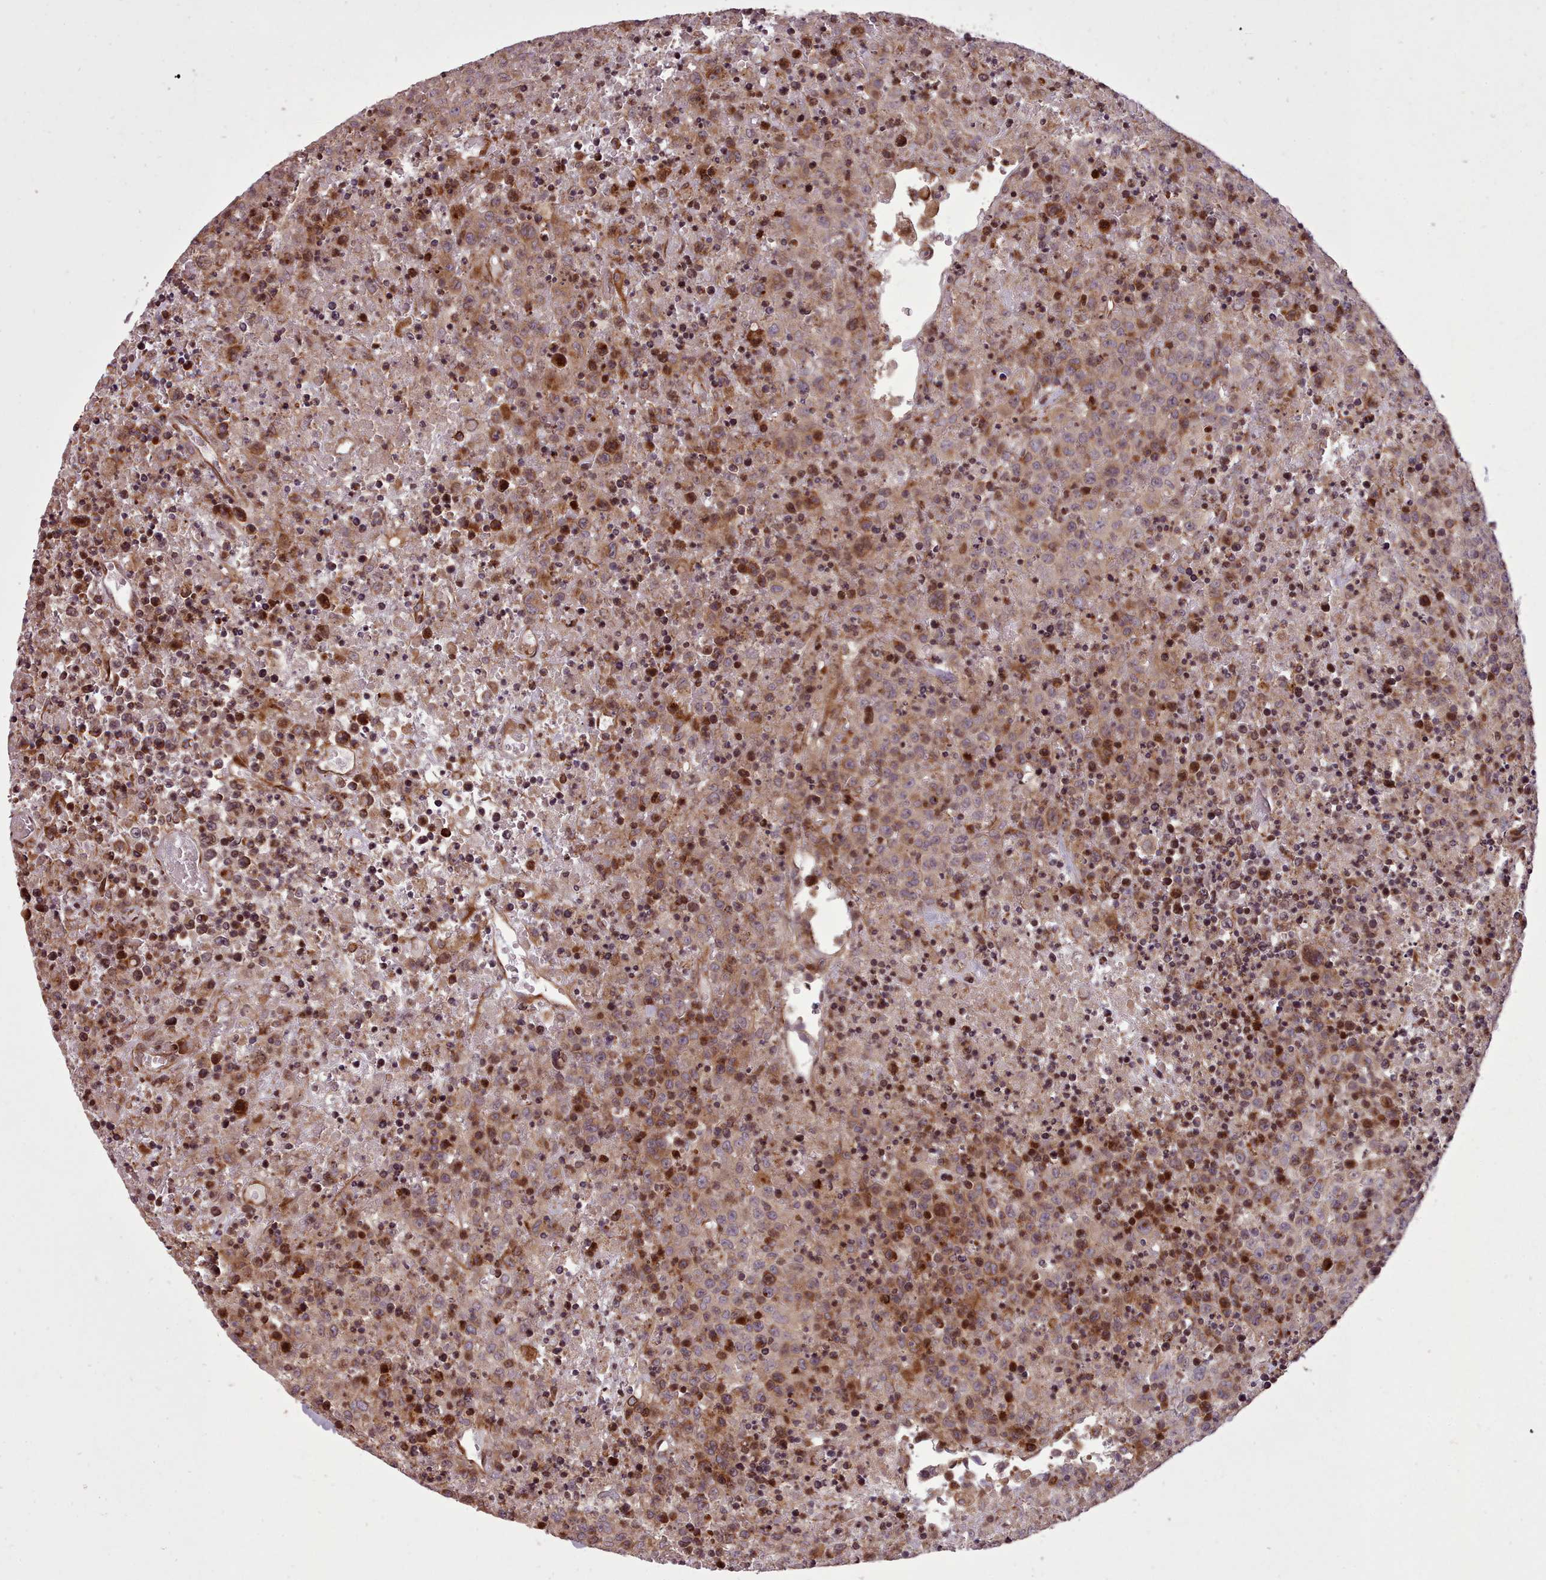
{"staining": {"intensity": "strong", "quantity": "25%-75%", "location": "cytoplasmic/membranous,nuclear"}, "tissue": "lymphoma", "cell_type": "Tumor cells", "image_type": "cancer", "snomed": [{"axis": "morphology", "description": "Malignant lymphoma, non-Hodgkin's type, High grade"}, {"axis": "topography", "description": "Lymph node"}], "caption": "The photomicrograph demonstrates a brown stain indicating the presence of a protein in the cytoplasmic/membranous and nuclear of tumor cells in lymphoma.", "gene": "NLRP7", "patient": {"sex": "male", "age": 16}}